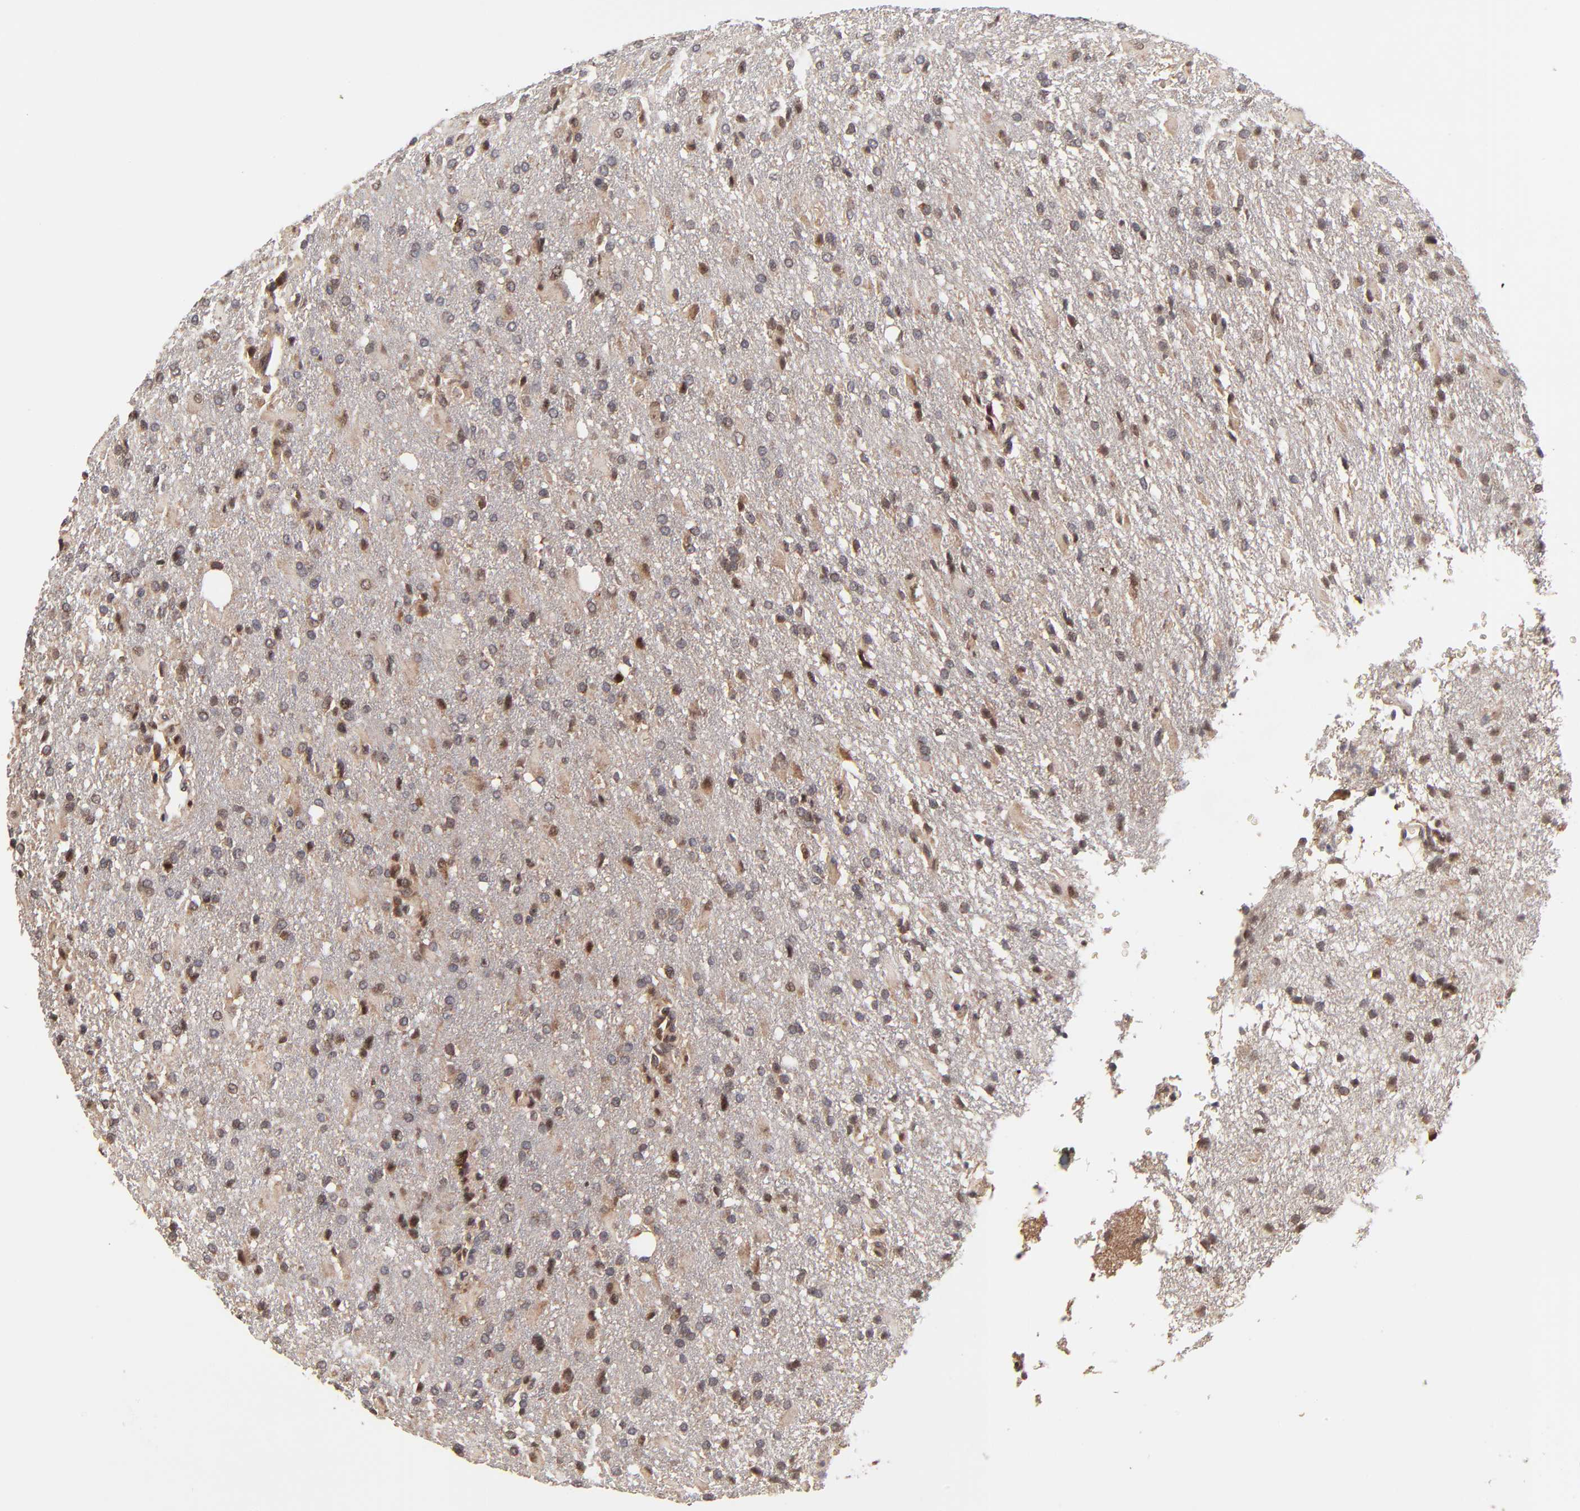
{"staining": {"intensity": "moderate", "quantity": ">75%", "location": "cytoplasmic/membranous"}, "tissue": "glioma", "cell_type": "Tumor cells", "image_type": "cancer", "snomed": [{"axis": "morphology", "description": "Glioma, malignant, High grade"}, {"axis": "topography", "description": "Brain"}], "caption": "High-grade glioma (malignant) was stained to show a protein in brown. There is medium levels of moderate cytoplasmic/membranous positivity in approximately >75% of tumor cells. Nuclei are stained in blue.", "gene": "FRMD8", "patient": {"sex": "male", "age": 68}}